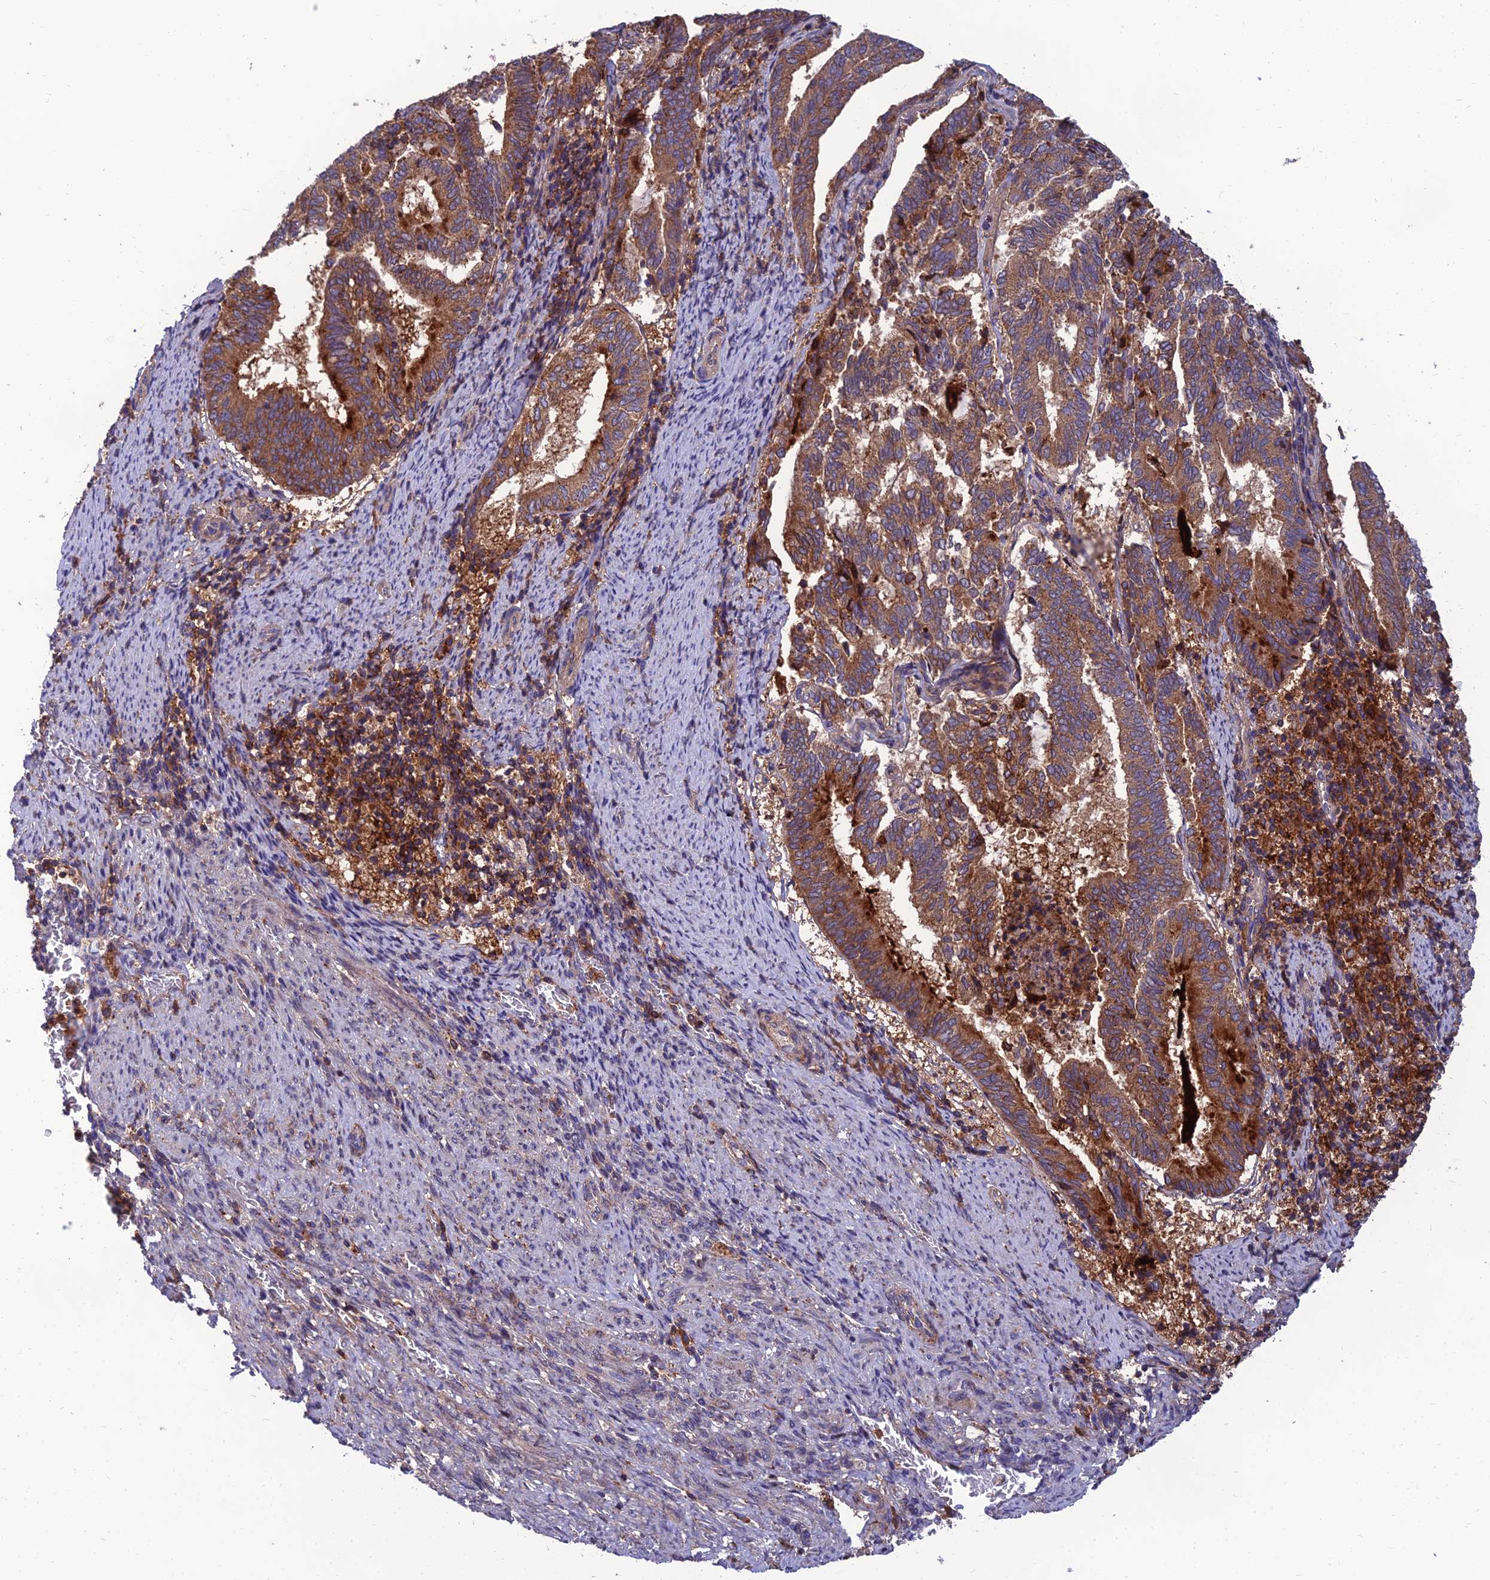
{"staining": {"intensity": "strong", "quantity": ">75%", "location": "cytoplasmic/membranous"}, "tissue": "endometrial cancer", "cell_type": "Tumor cells", "image_type": "cancer", "snomed": [{"axis": "morphology", "description": "Adenocarcinoma, NOS"}, {"axis": "topography", "description": "Endometrium"}], "caption": "About >75% of tumor cells in human endometrial cancer exhibit strong cytoplasmic/membranous protein positivity as visualized by brown immunohistochemical staining.", "gene": "UMAD1", "patient": {"sex": "female", "age": 80}}